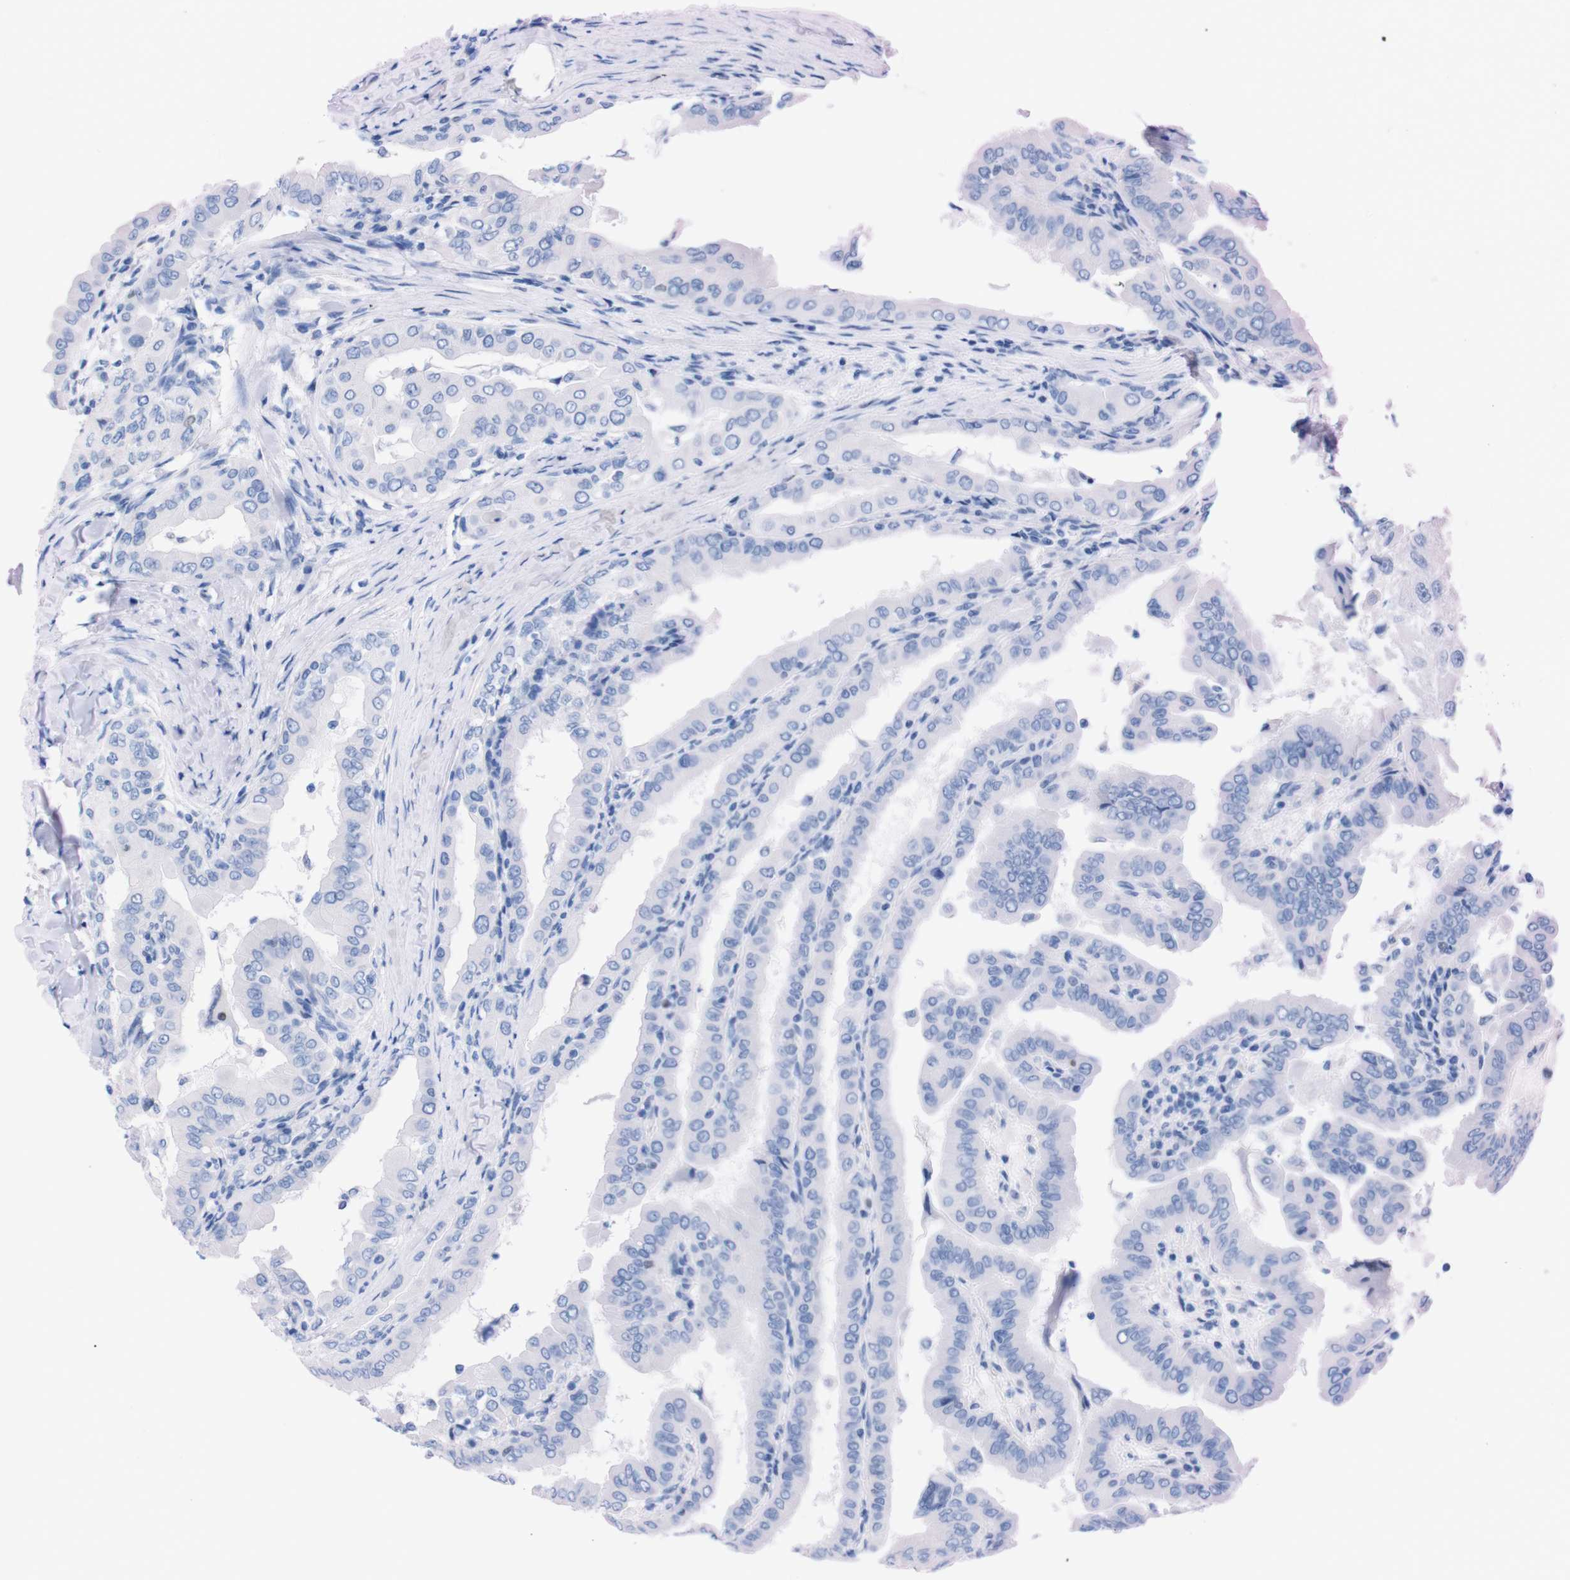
{"staining": {"intensity": "negative", "quantity": "none", "location": "none"}, "tissue": "thyroid cancer", "cell_type": "Tumor cells", "image_type": "cancer", "snomed": [{"axis": "morphology", "description": "Papillary adenocarcinoma, NOS"}, {"axis": "topography", "description": "Thyroid gland"}], "caption": "An immunohistochemistry (IHC) photomicrograph of thyroid papillary adenocarcinoma is shown. There is no staining in tumor cells of thyroid papillary adenocarcinoma.", "gene": "P2RY12", "patient": {"sex": "male", "age": 33}}